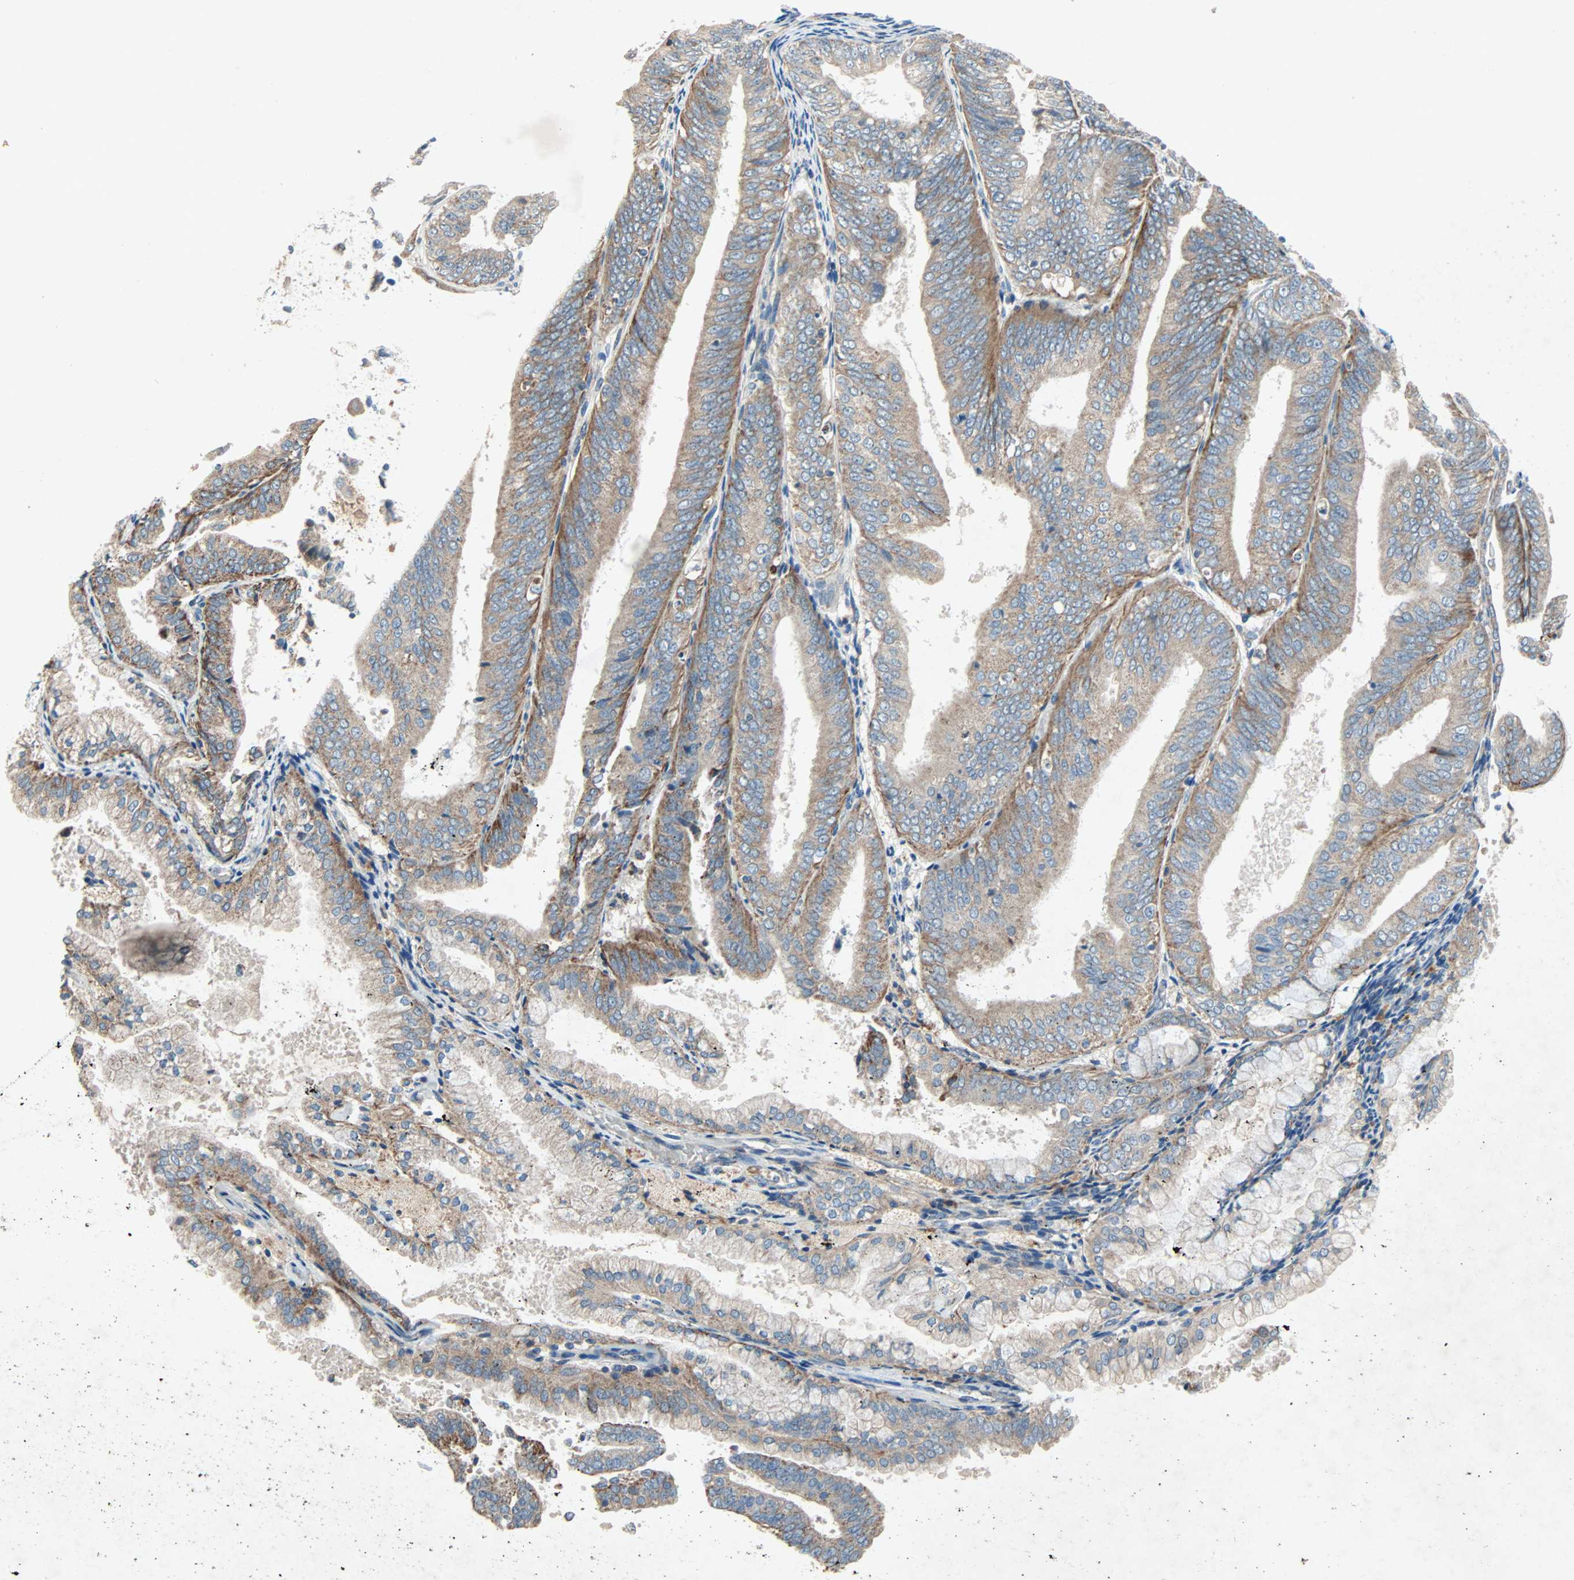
{"staining": {"intensity": "moderate", "quantity": ">75%", "location": "cytoplasmic/membranous"}, "tissue": "endometrial cancer", "cell_type": "Tumor cells", "image_type": "cancer", "snomed": [{"axis": "morphology", "description": "Adenocarcinoma, NOS"}, {"axis": "topography", "description": "Endometrium"}], "caption": "The photomicrograph reveals staining of endometrial adenocarcinoma, revealing moderate cytoplasmic/membranous protein positivity (brown color) within tumor cells.", "gene": "XYLT1", "patient": {"sex": "female", "age": 63}}